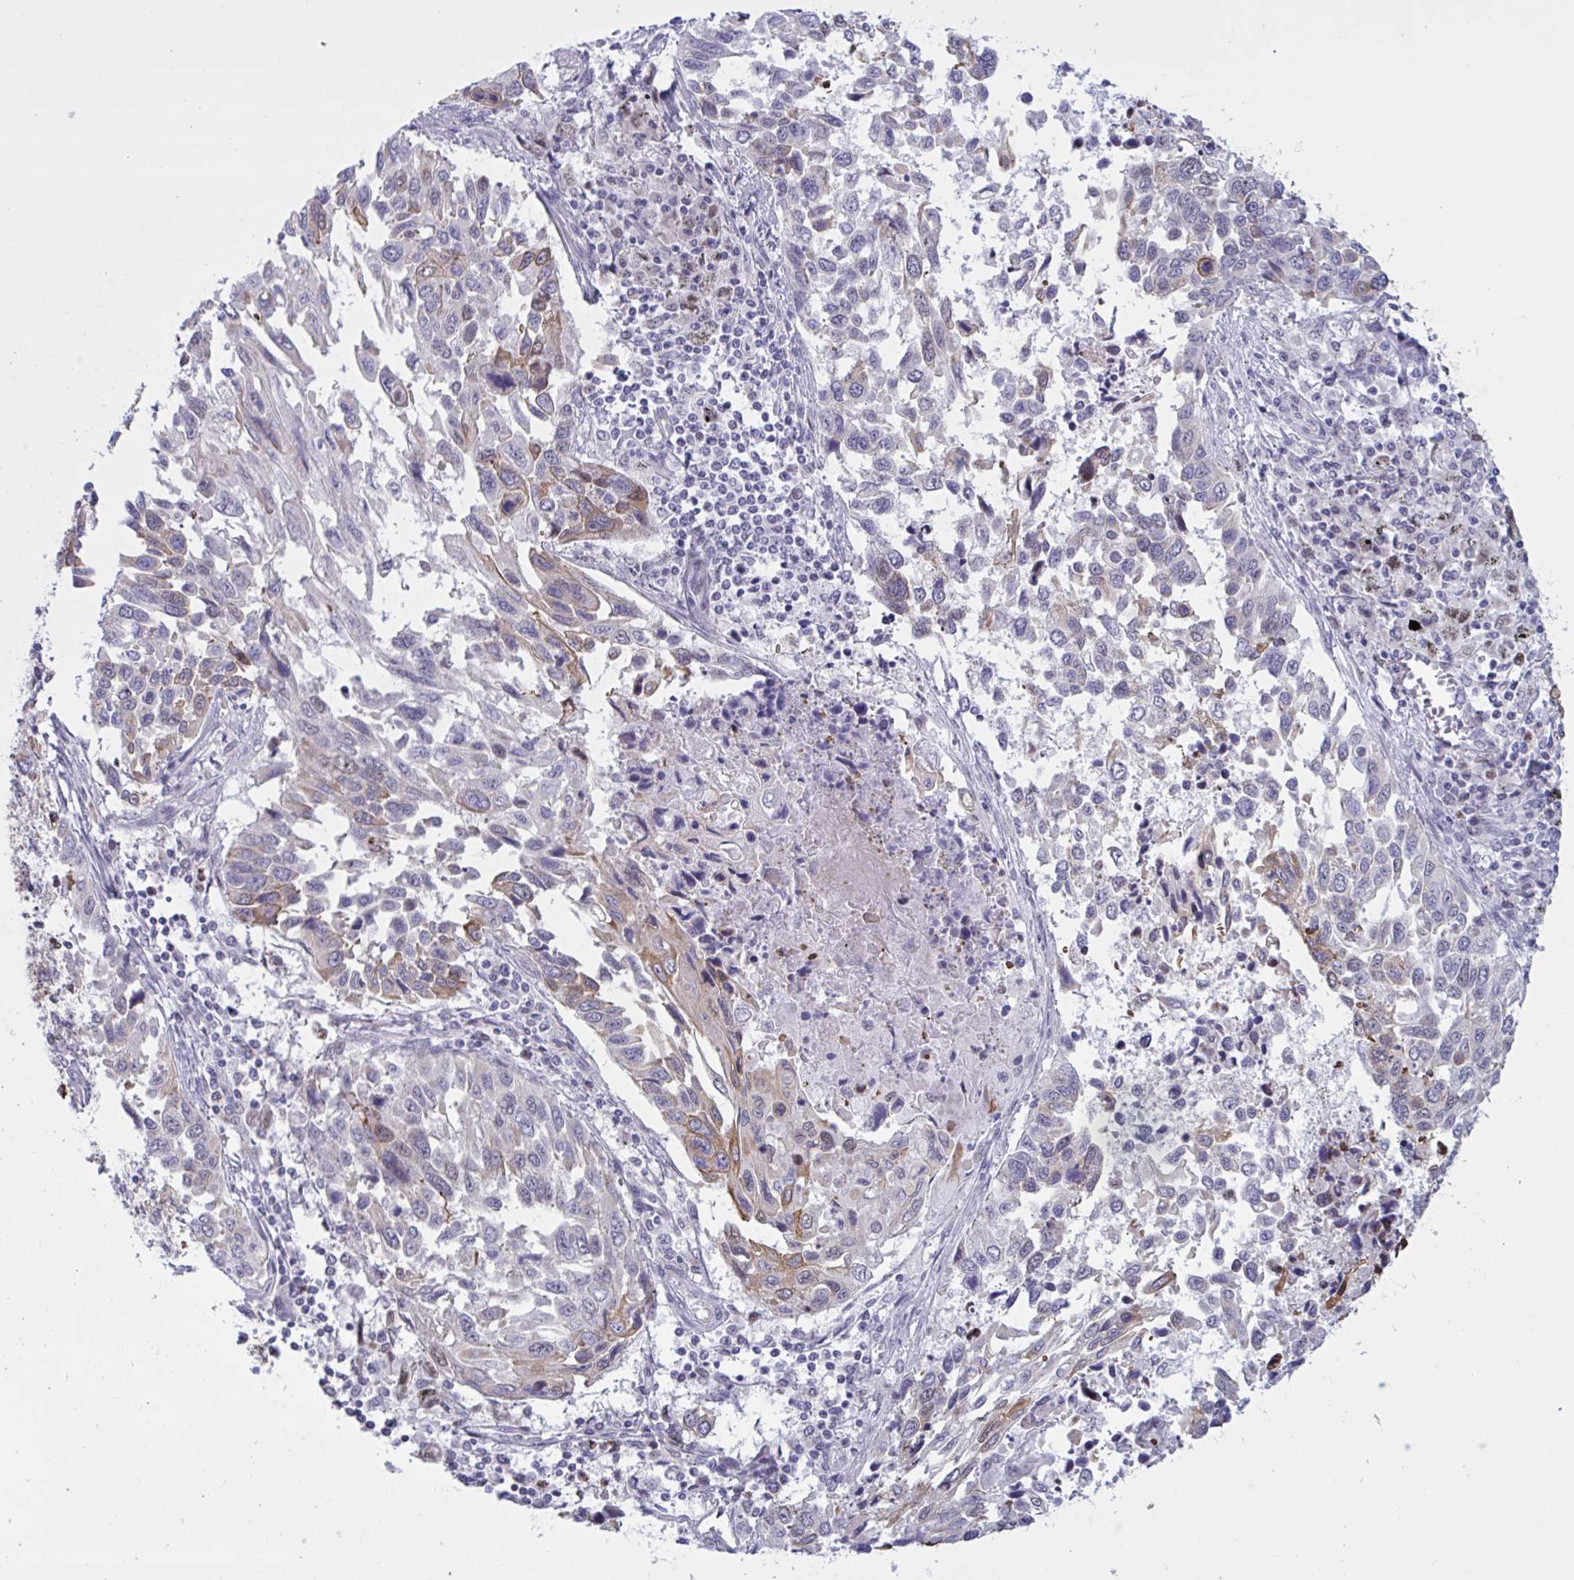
{"staining": {"intensity": "moderate", "quantity": "<25%", "location": "cytoplasmic/membranous"}, "tissue": "lung cancer", "cell_type": "Tumor cells", "image_type": "cancer", "snomed": [{"axis": "morphology", "description": "Squamous cell carcinoma, NOS"}, {"axis": "topography", "description": "Lung"}], "caption": "High-power microscopy captured an IHC image of lung cancer, revealing moderate cytoplasmic/membranous expression in approximately <25% of tumor cells.", "gene": "PRMT6", "patient": {"sex": "male", "age": 62}}